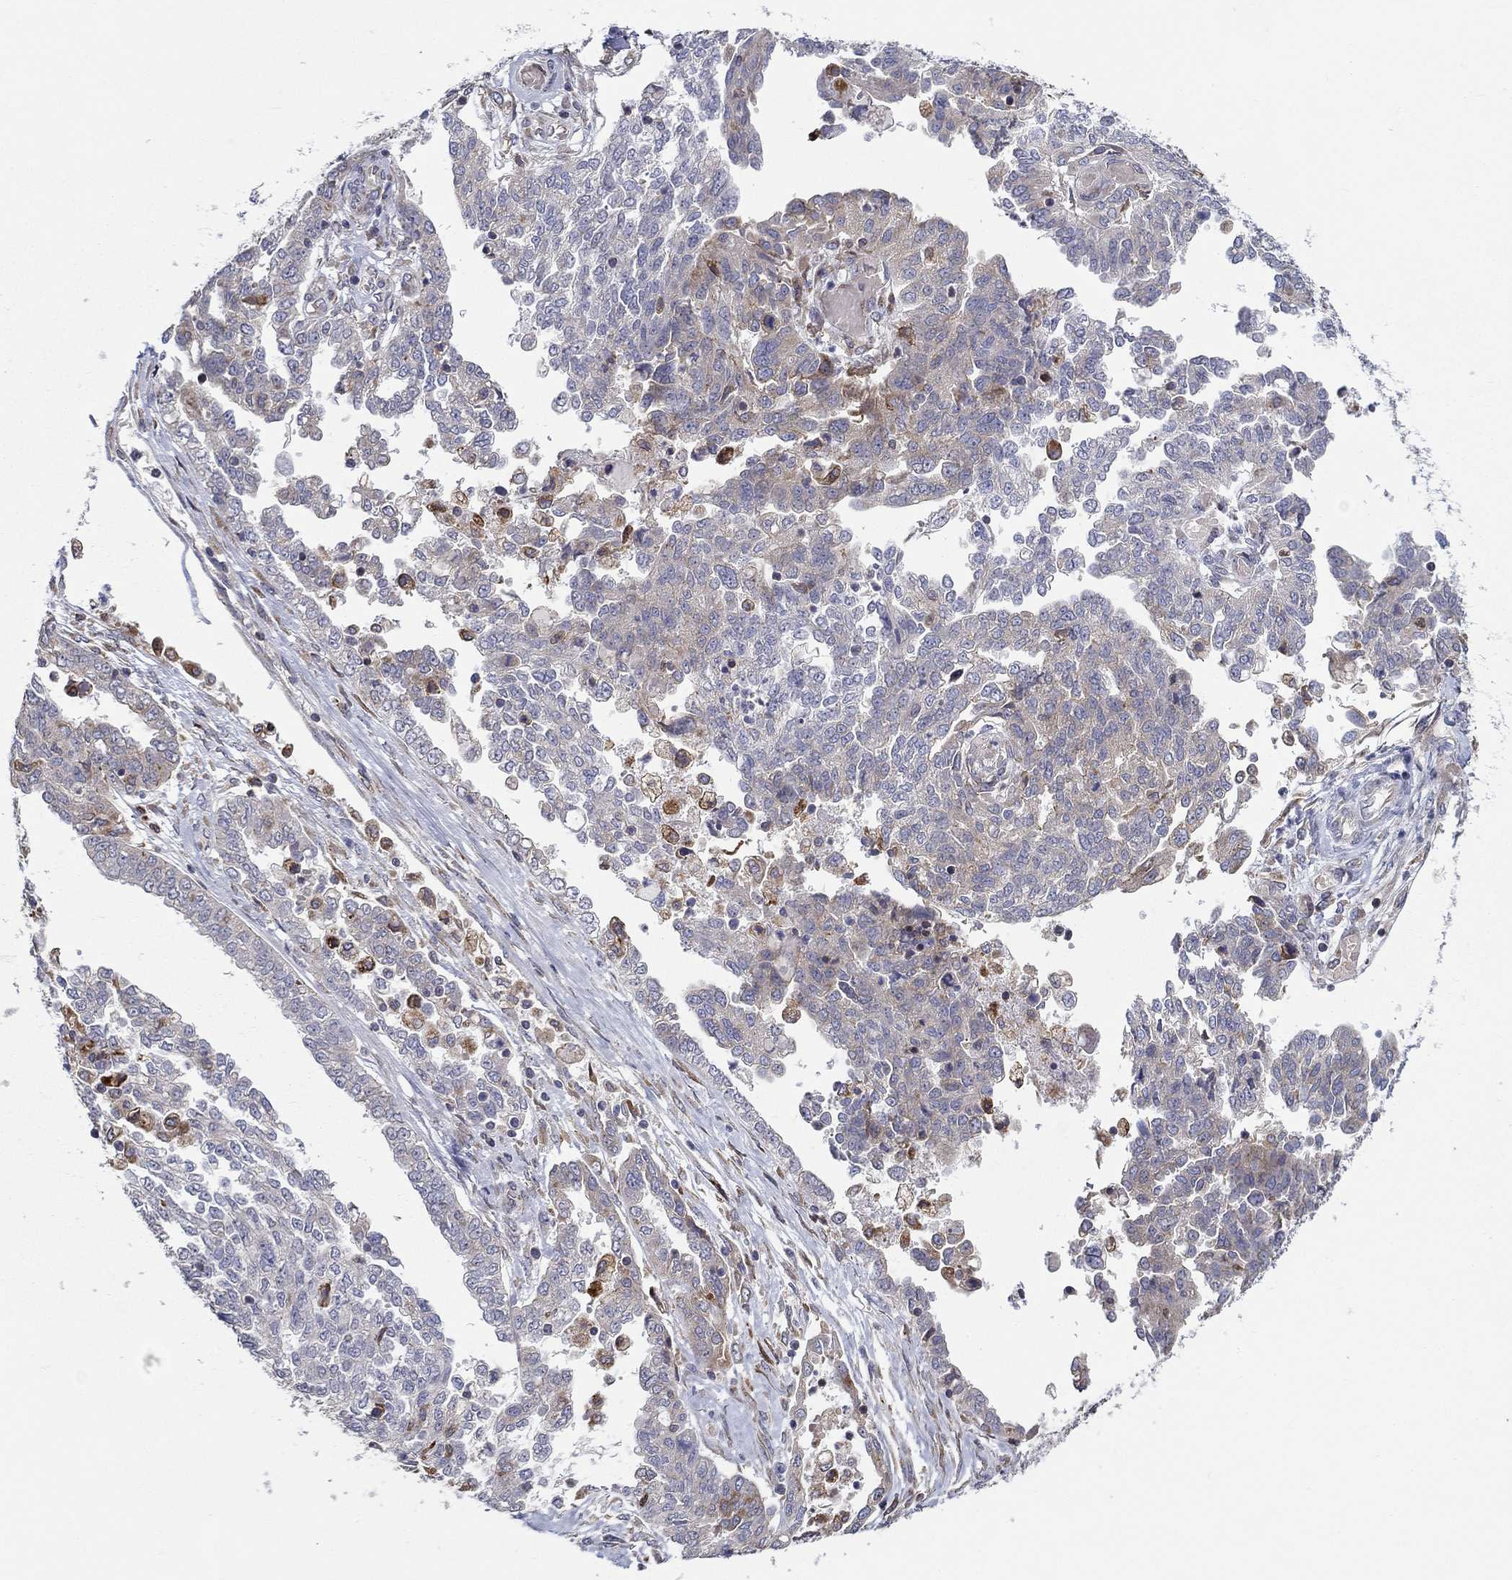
{"staining": {"intensity": "negative", "quantity": "none", "location": "none"}, "tissue": "ovarian cancer", "cell_type": "Tumor cells", "image_type": "cancer", "snomed": [{"axis": "morphology", "description": "Cystadenocarcinoma, serous, NOS"}, {"axis": "topography", "description": "Ovary"}], "caption": "Immunohistochemistry (IHC) histopathology image of serous cystadenocarcinoma (ovarian) stained for a protein (brown), which exhibits no staining in tumor cells.", "gene": "QRFPR", "patient": {"sex": "female", "age": 67}}